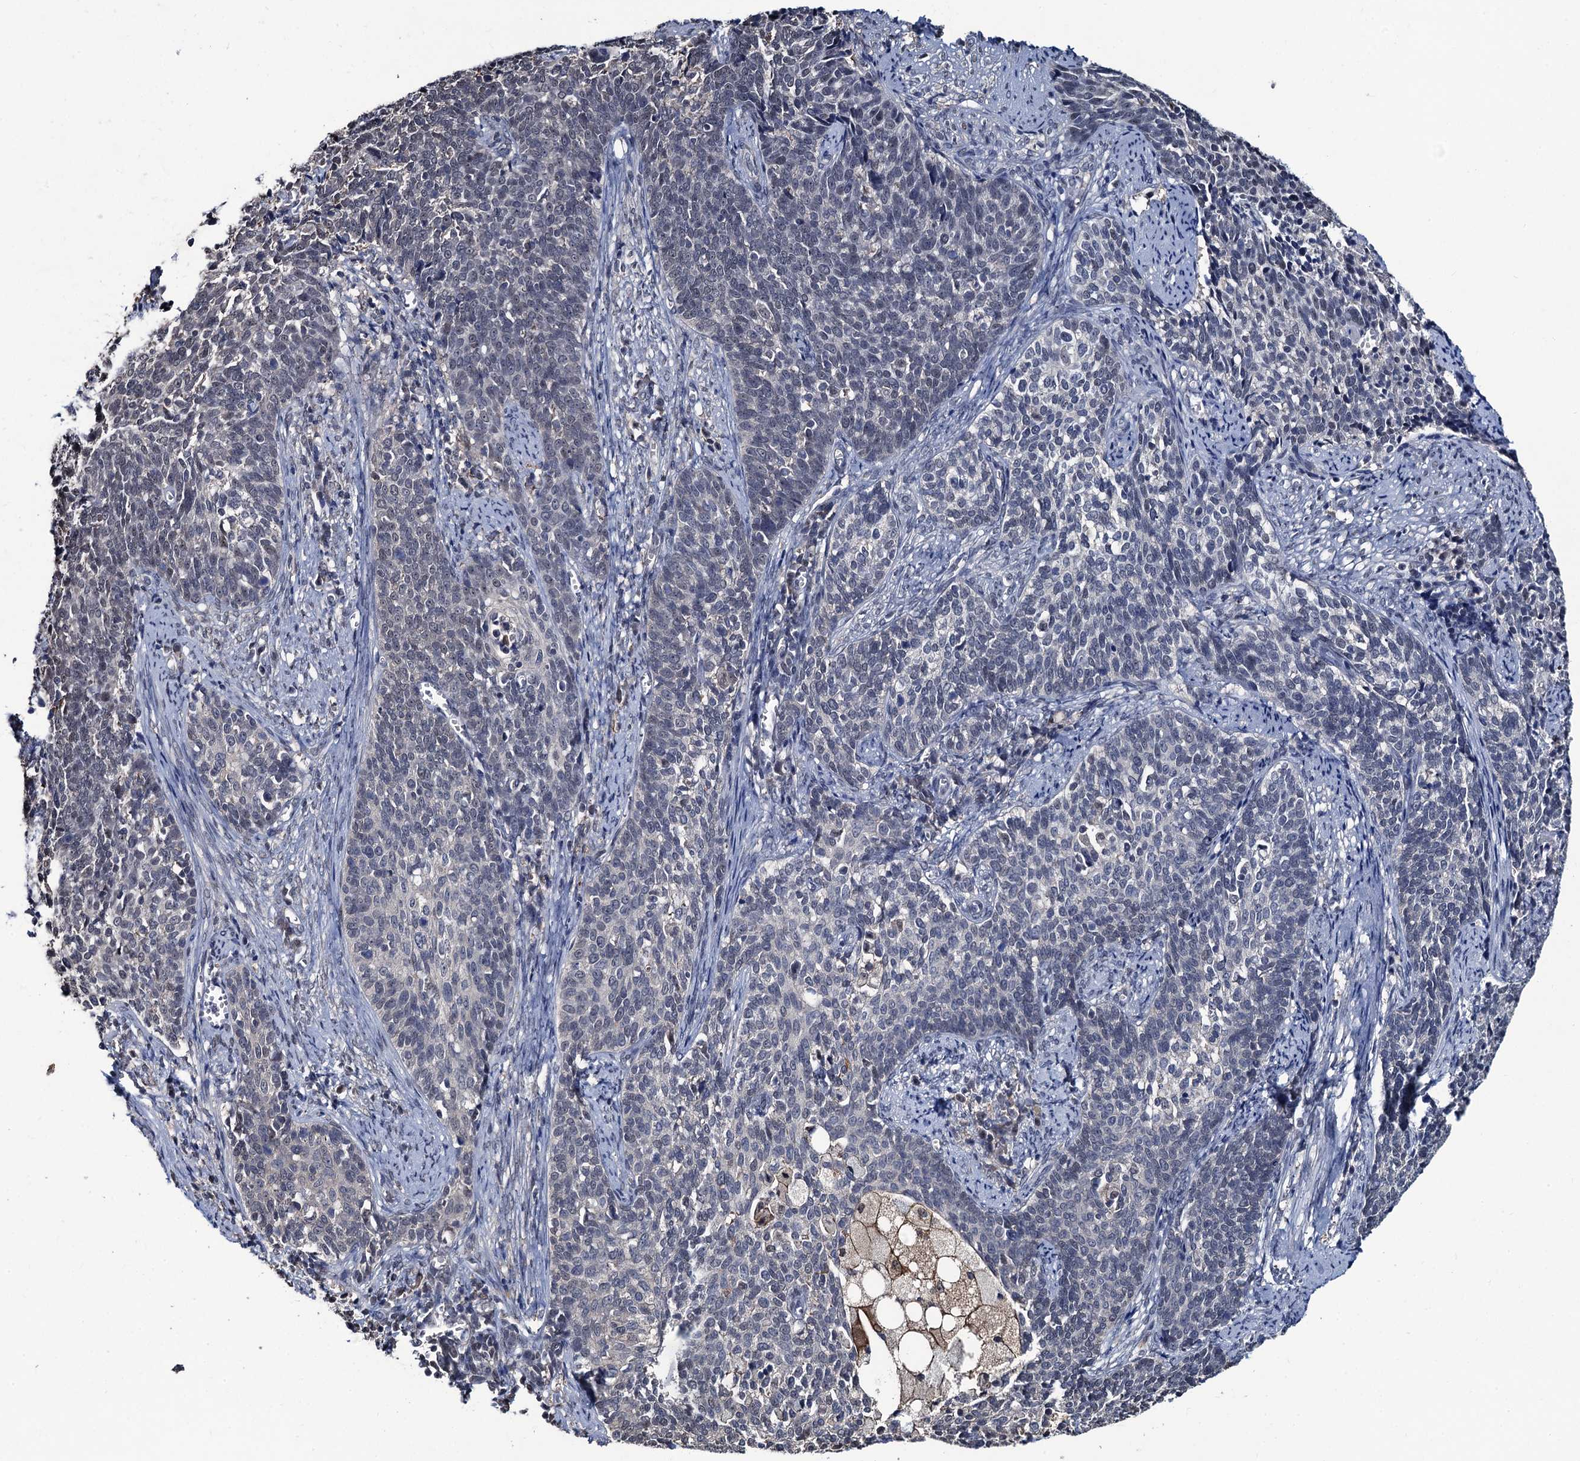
{"staining": {"intensity": "negative", "quantity": "none", "location": "none"}, "tissue": "cervical cancer", "cell_type": "Tumor cells", "image_type": "cancer", "snomed": [{"axis": "morphology", "description": "Squamous cell carcinoma, NOS"}, {"axis": "topography", "description": "Cervix"}], "caption": "Cervical cancer (squamous cell carcinoma) was stained to show a protein in brown. There is no significant expression in tumor cells. (DAB immunohistochemistry, high magnification).", "gene": "RTKN2", "patient": {"sex": "female", "age": 39}}